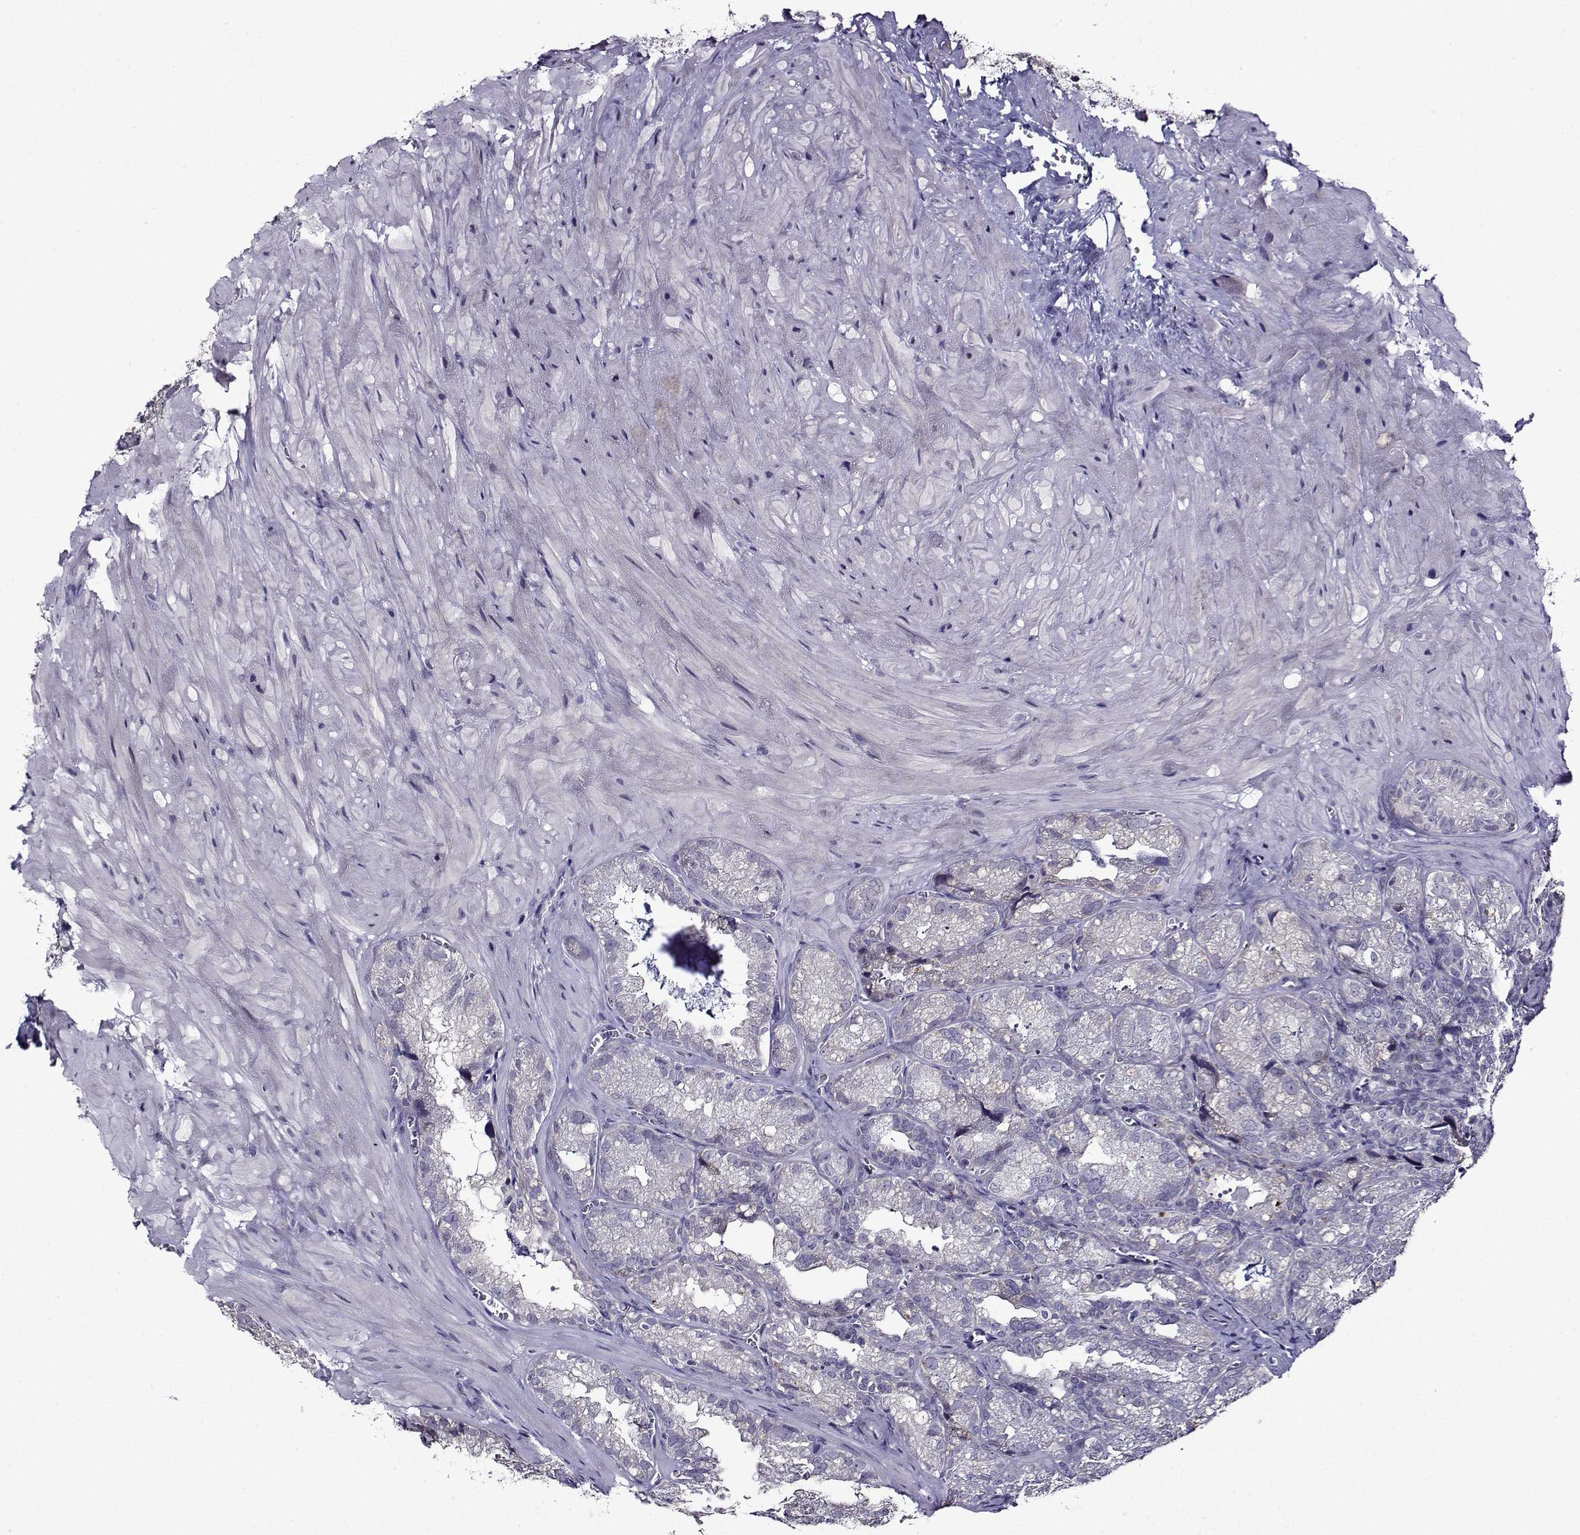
{"staining": {"intensity": "negative", "quantity": "none", "location": "none"}, "tissue": "seminal vesicle", "cell_type": "Glandular cells", "image_type": "normal", "snomed": [{"axis": "morphology", "description": "Normal tissue, NOS"}, {"axis": "topography", "description": "Seminal veicle"}], "caption": "IHC image of benign seminal vesicle: seminal vesicle stained with DAB (3,3'-diaminobenzidine) displays no significant protein positivity in glandular cells.", "gene": "TMEM266", "patient": {"sex": "male", "age": 57}}